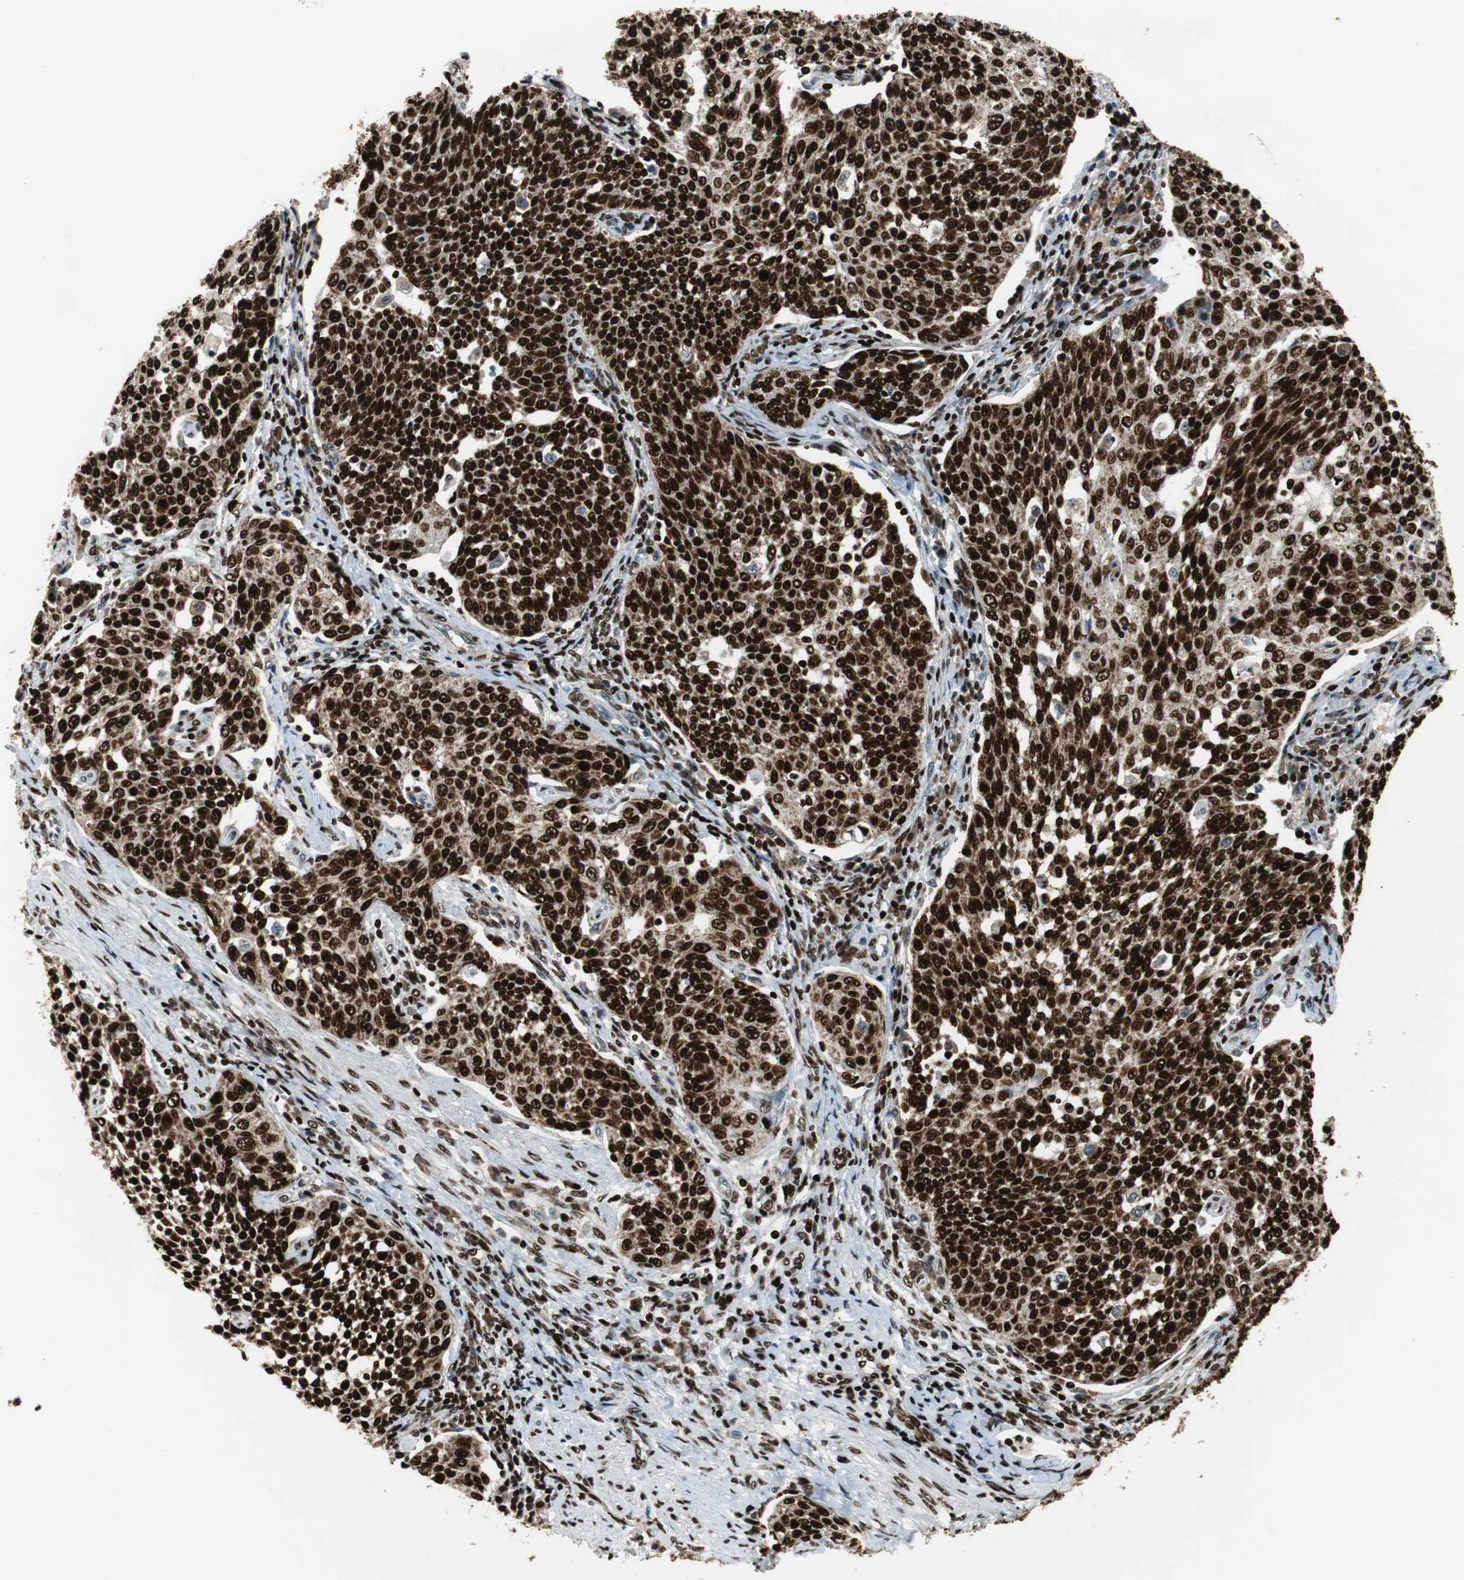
{"staining": {"intensity": "strong", "quantity": ">75%", "location": "cytoplasmic/membranous,nuclear"}, "tissue": "cervical cancer", "cell_type": "Tumor cells", "image_type": "cancer", "snomed": [{"axis": "morphology", "description": "Squamous cell carcinoma, NOS"}, {"axis": "topography", "description": "Cervix"}], "caption": "The immunohistochemical stain labels strong cytoplasmic/membranous and nuclear expression in tumor cells of cervical squamous cell carcinoma tissue.", "gene": "HDAC1", "patient": {"sex": "female", "age": 34}}